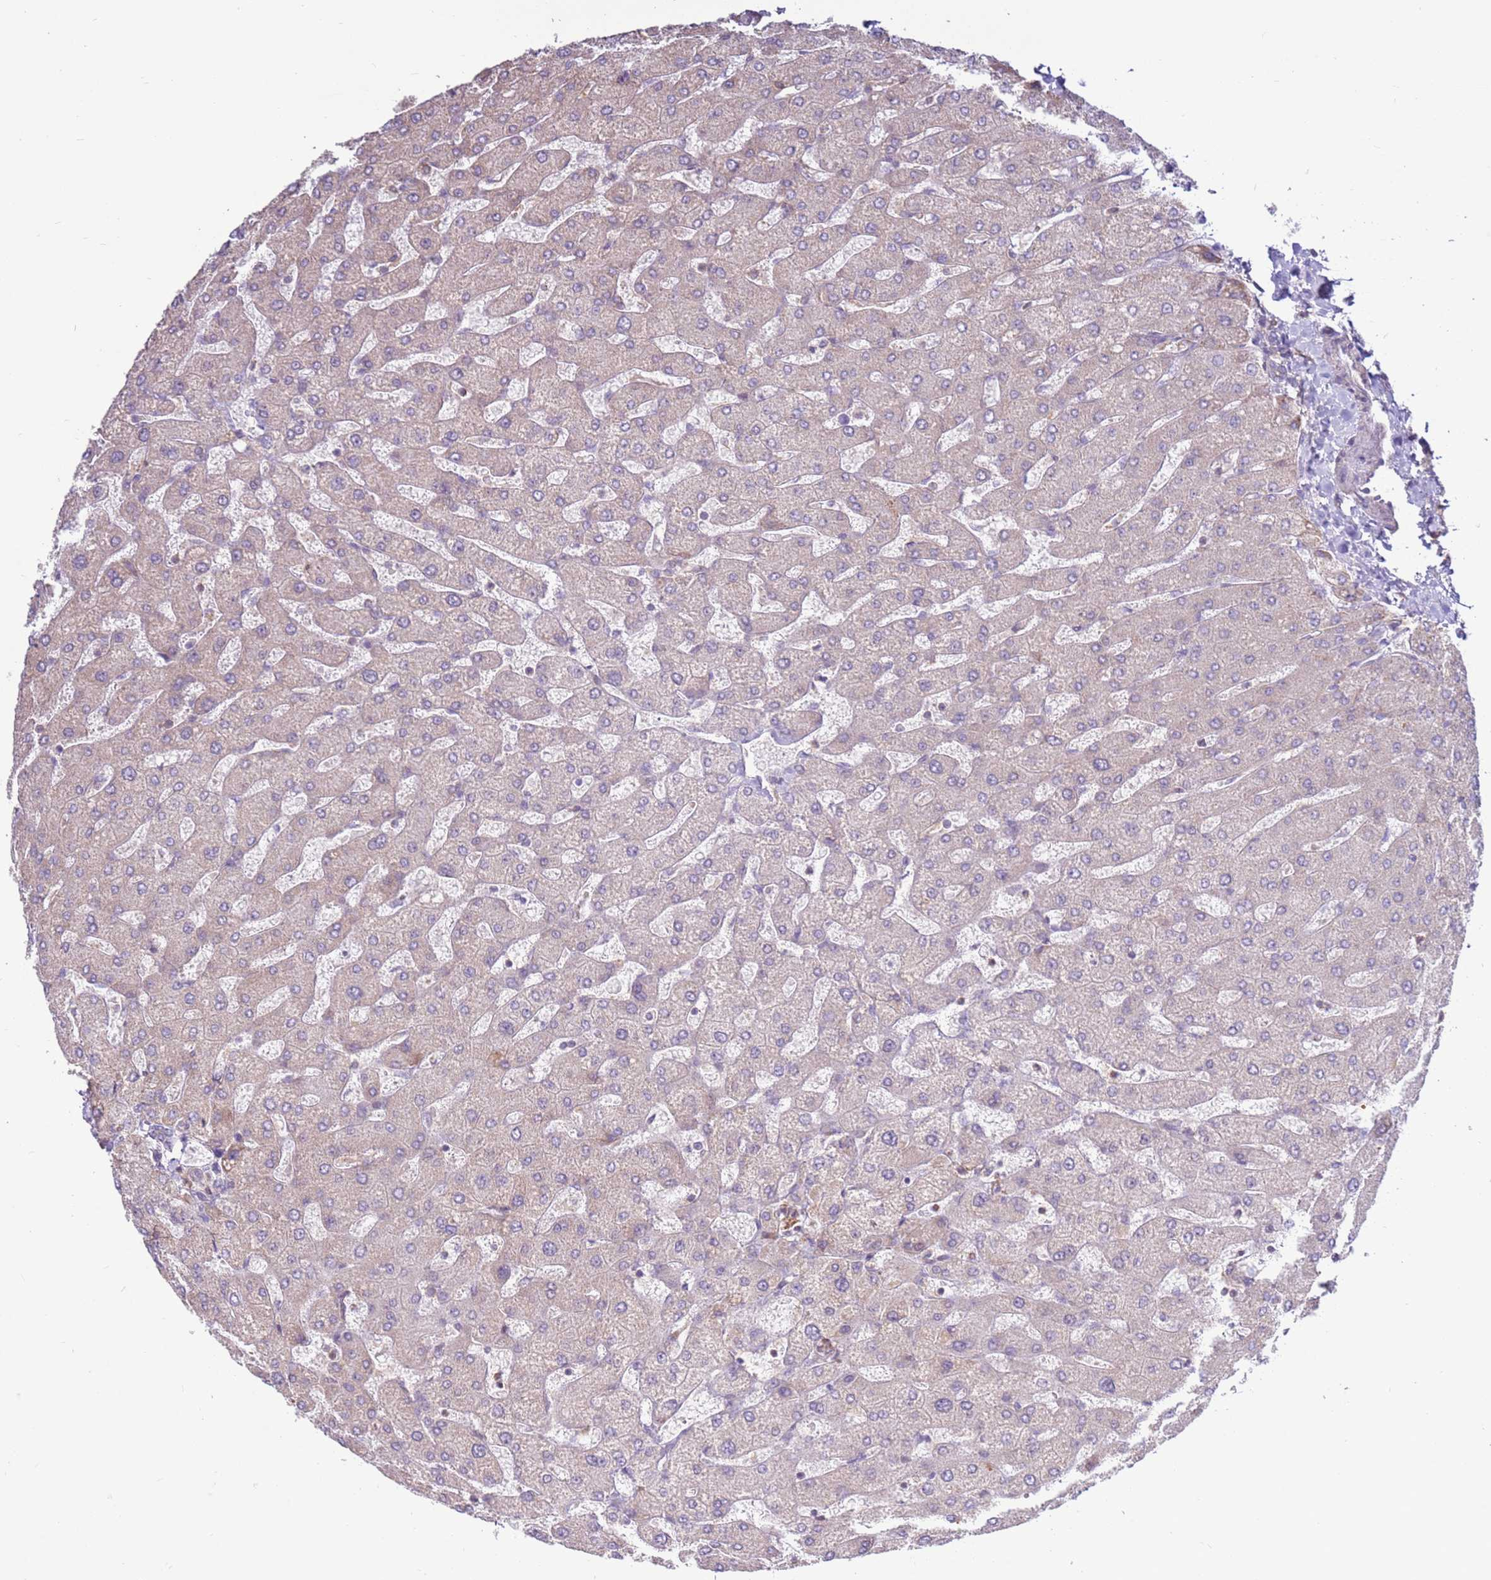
{"staining": {"intensity": "negative", "quantity": "none", "location": "none"}, "tissue": "liver", "cell_type": "Cholangiocytes", "image_type": "normal", "snomed": [{"axis": "morphology", "description": "Normal tissue, NOS"}, {"axis": "topography", "description": "Liver"}], "caption": "This is an IHC photomicrograph of unremarkable human liver. There is no positivity in cholangiocytes.", "gene": "EVA1B", "patient": {"sex": "male", "age": 55}}